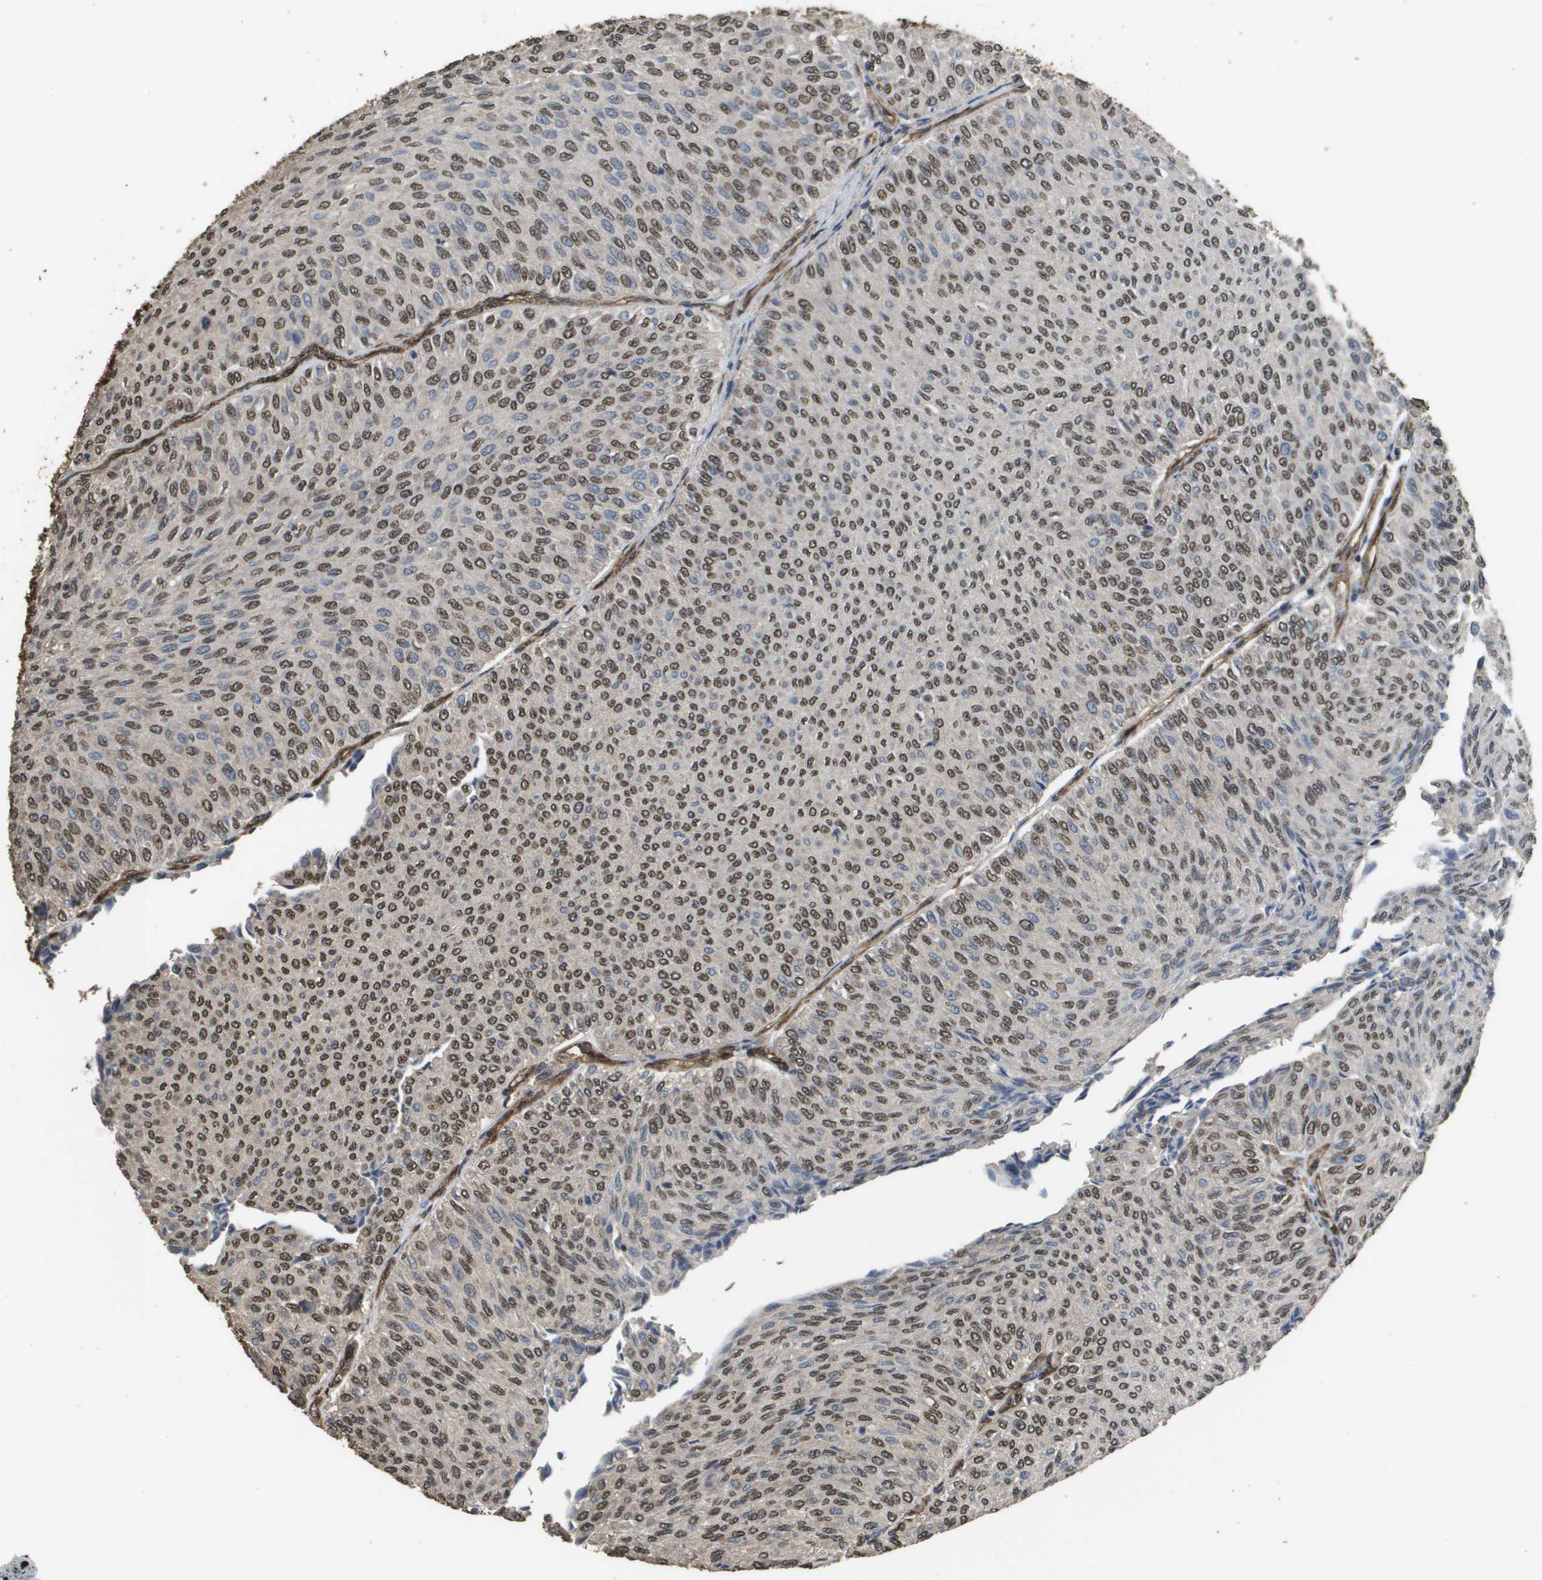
{"staining": {"intensity": "moderate", "quantity": ">75%", "location": "nuclear"}, "tissue": "urothelial cancer", "cell_type": "Tumor cells", "image_type": "cancer", "snomed": [{"axis": "morphology", "description": "Urothelial carcinoma, Low grade"}, {"axis": "topography", "description": "Urinary bladder"}], "caption": "Immunohistochemical staining of urothelial cancer exhibits moderate nuclear protein positivity in approximately >75% of tumor cells.", "gene": "AAMP", "patient": {"sex": "male", "age": 78}}